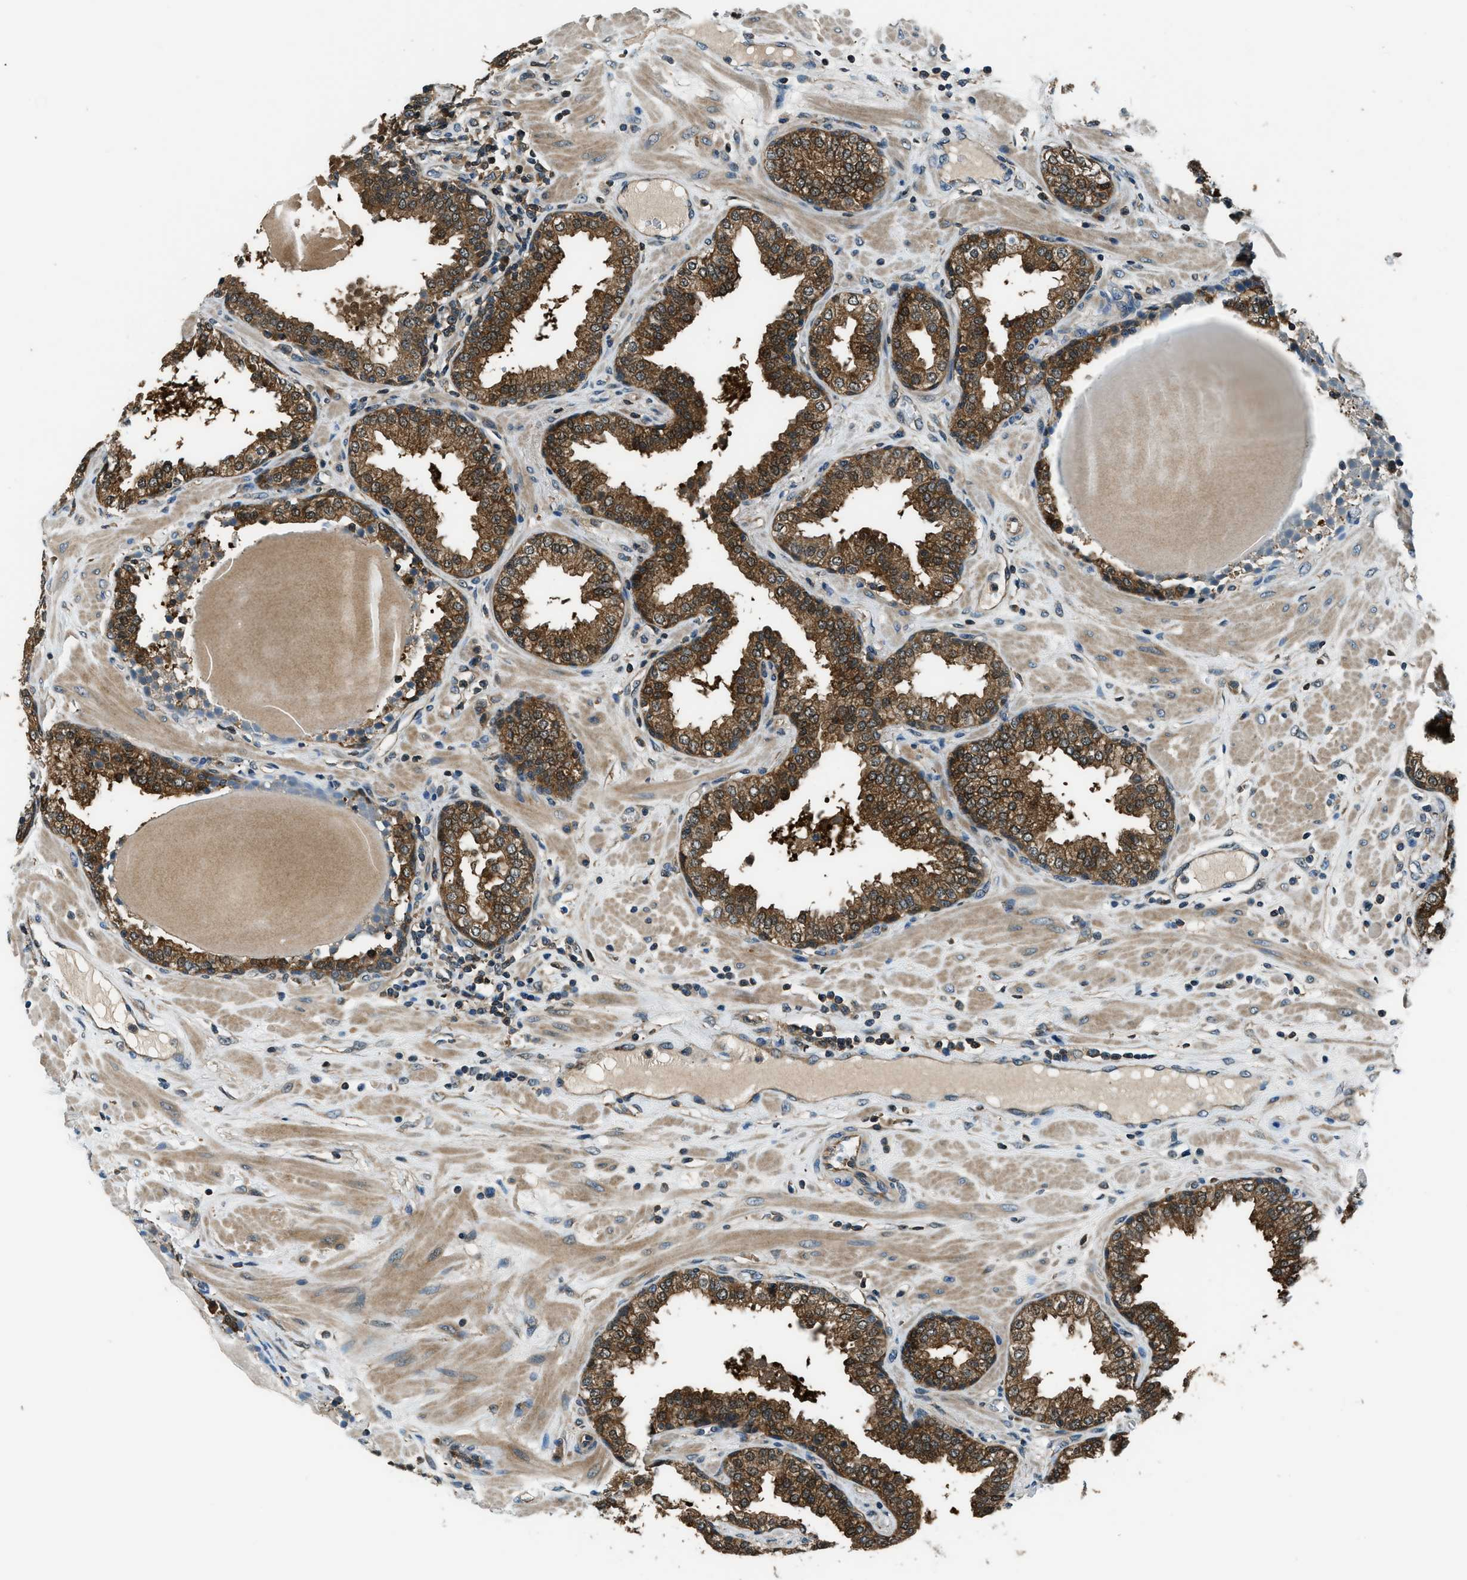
{"staining": {"intensity": "strong", "quantity": ">75%", "location": "cytoplasmic/membranous"}, "tissue": "prostate", "cell_type": "Glandular cells", "image_type": "normal", "snomed": [{"axis": "morphology", "description": "Normal tissue, NOS"}, {"axis": "topography", "description": "Prostate"}], "caption": "High-magnification brightfield microscopy of benign prostate stained with DAB (brown) and counterstained with hematoxylin (blue). glandular cells exhibit strong cytoplasmic/membranous staining is appreciated in approximately>75% of cells.", "gene": "HEBP2", "patient": {"sex": "male", "age": 51}}